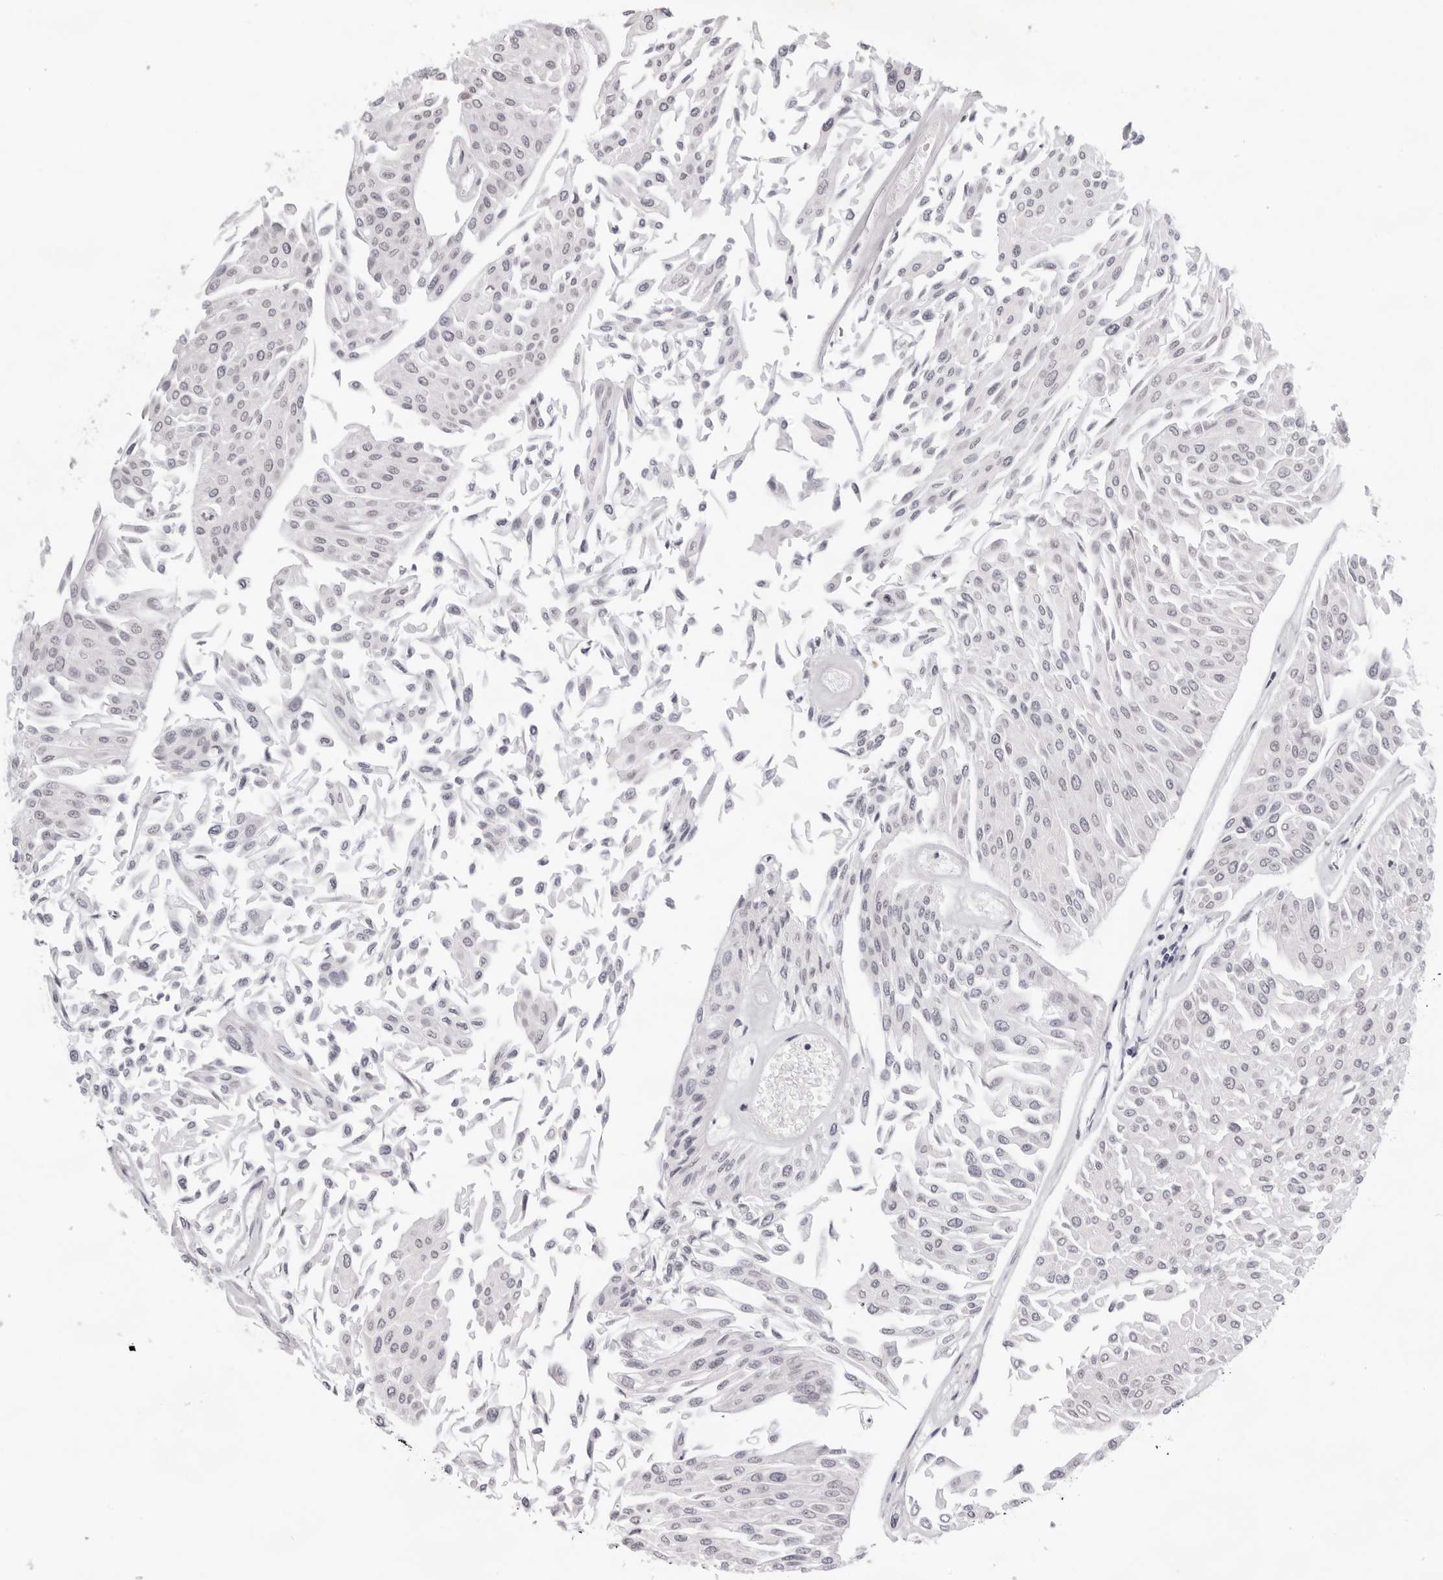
{"staining": {"intensity": "negative", "quantity": "none", "location": "none"}, "tissue": "urothelial cancer", "cell_type": "Tumor cells", "image_type": "cancer", "snomed": [{"axis": "morphology", "description": "Urothelial carcinoma, Low grade"}, {"axis": "topography", "description": "Urinary bladder"}], "caption": "The image shows no significant positivity in tumor cells of urothelial cancer.", "gene": "OGG1", "patient": {"sex": "male", "age": 67}}